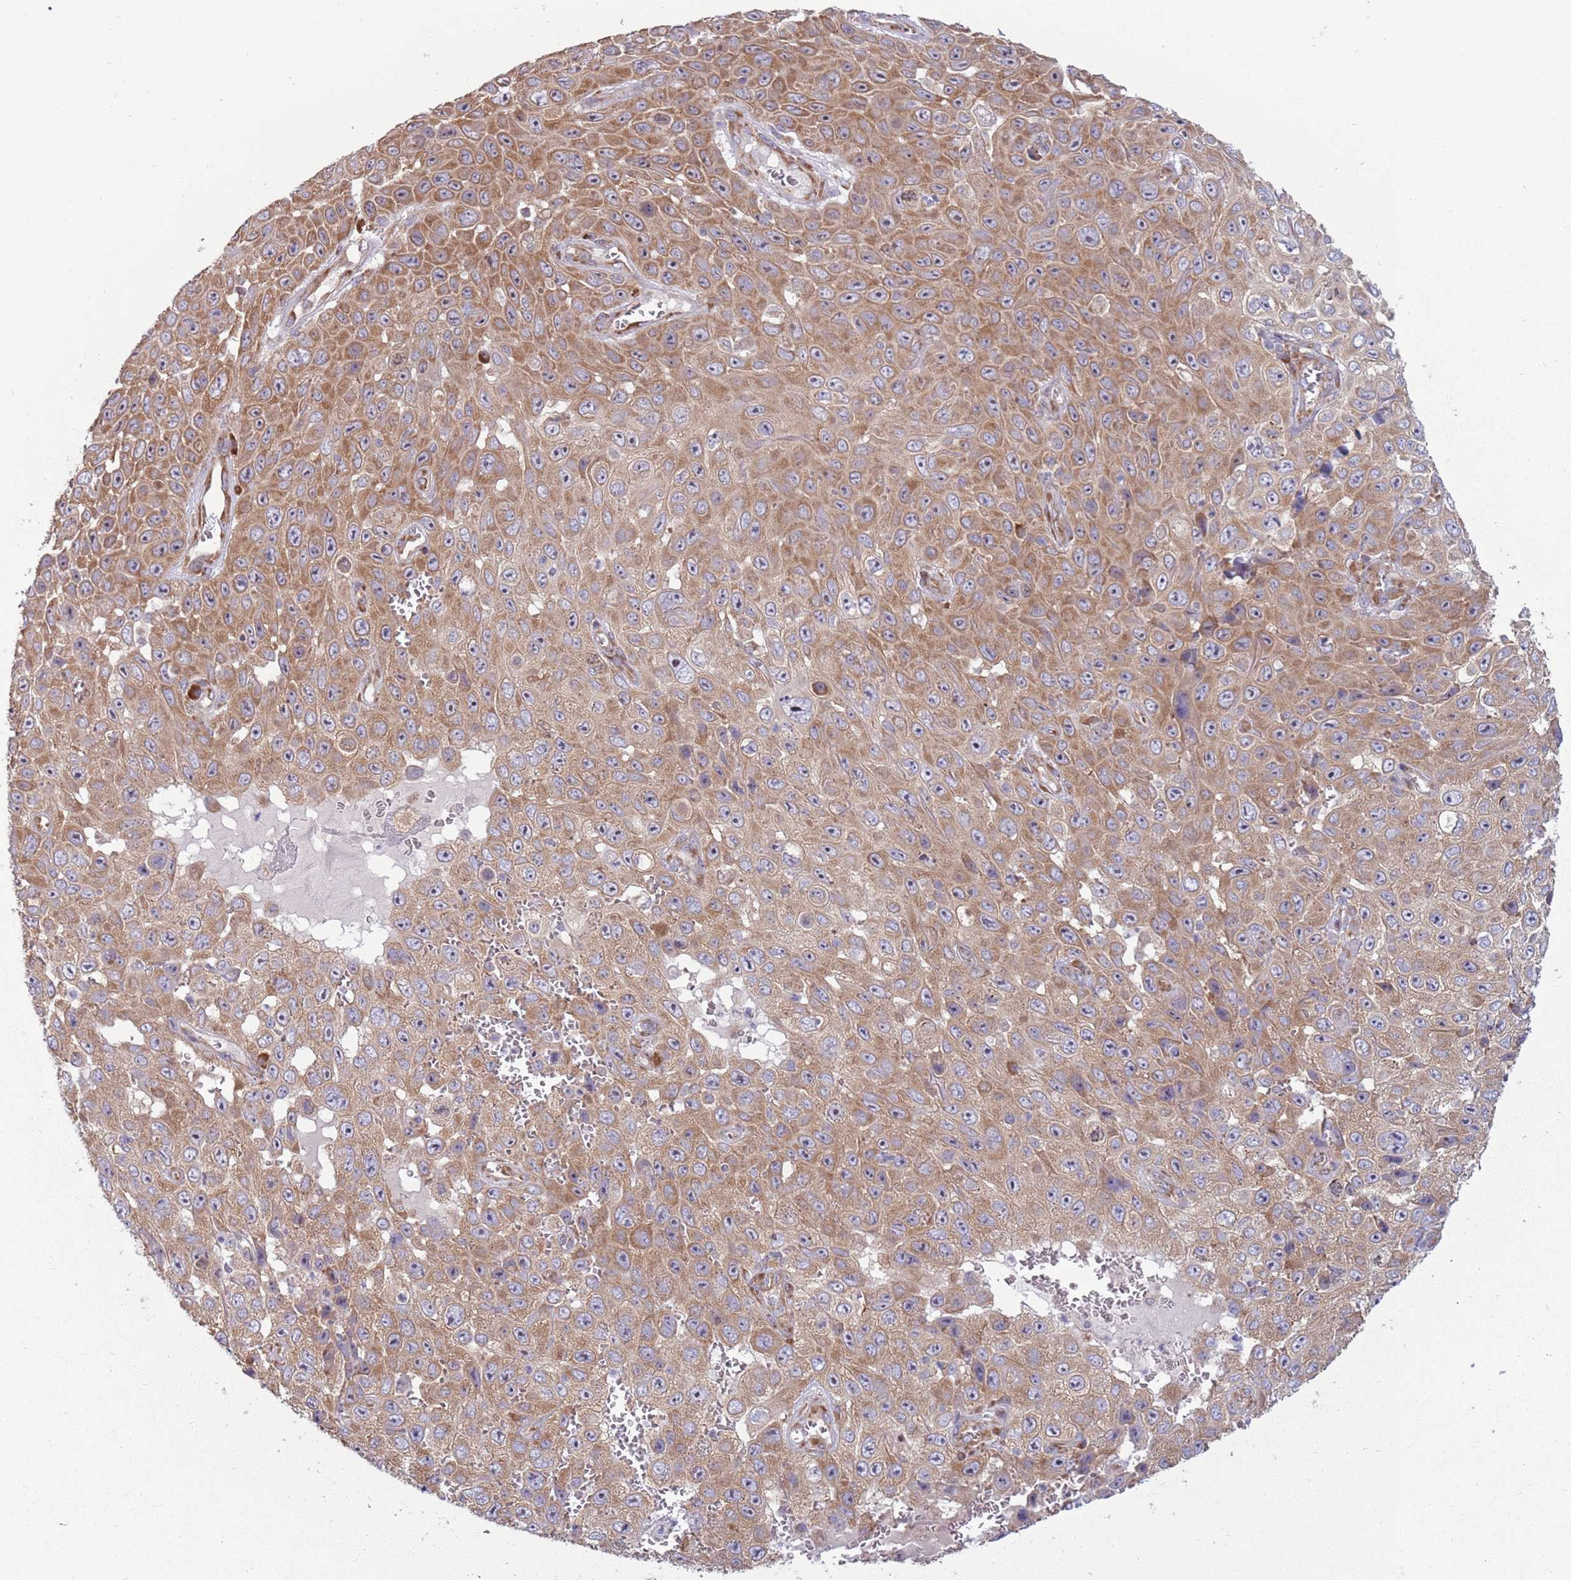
{"staining": {"intensity": "moderate", "quantity": ">75%", "location": "cytoplasmic/membranous,nuclear"}, "tissue": "skin cancer", "cell_type": "Tumor cells", "image_type": "cancer", "snomed": [{"axis": "morphology", "description": "Squamous cell carcinoma, NOS"}, {"axis": "topography", "description": "Skin"}], "caption": "About >75% of tumor cells in human skin cancer display moderate cytoplasmic/membranous and nuclear protein positivity as visualized by brown immunohistochemical staining.", "gene": "RPL17-C18orf32", "patient": {"sex": "male", "age": 82}}